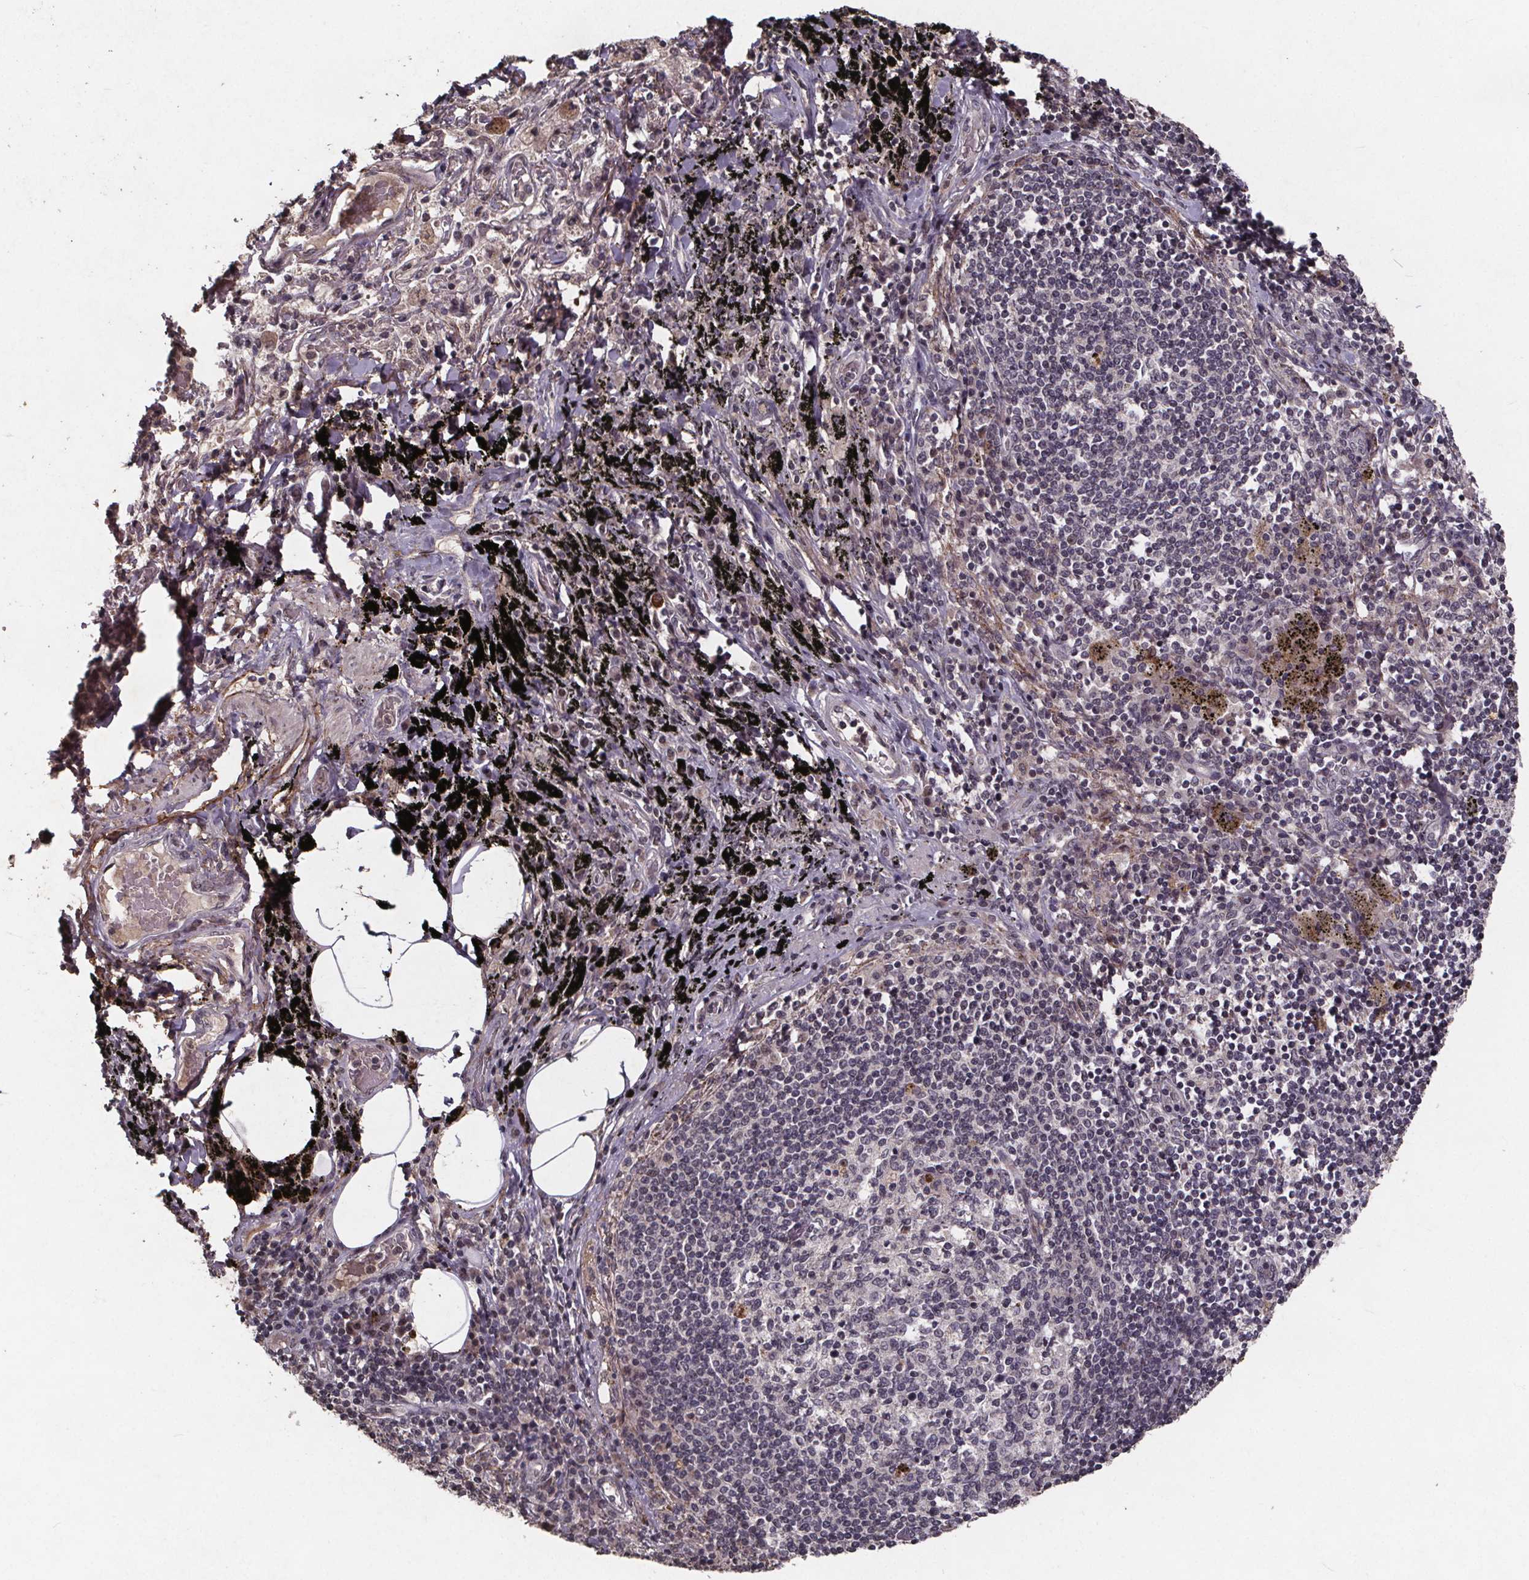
{"staining": {"intensity": "moderate", "quantity": ">75%", "location": "cytoplasmic/membranous"}, "tissue": "adipose tissue", "cell_type": "Adipocytes", "image_type": "normal", "snomed": [{"axis": "morphology", "description": "Normal tissue, NOS"}, {"axis": "topography", "description": "Bronchus"}, {"axis": "topography", "description": "Lung"}], "caption": "Immunohistochemical staining of benign adipose tissue reveals medium levels of moderate cytoplasmic/membranous staining in approximately >75% of adipocytes. (DAB (3,3'-diaminobenzidine) IHC with brightfield microscopy, high magnification).", "gene": "GPX3", "patient": {"sex": "female", "age": 57}}